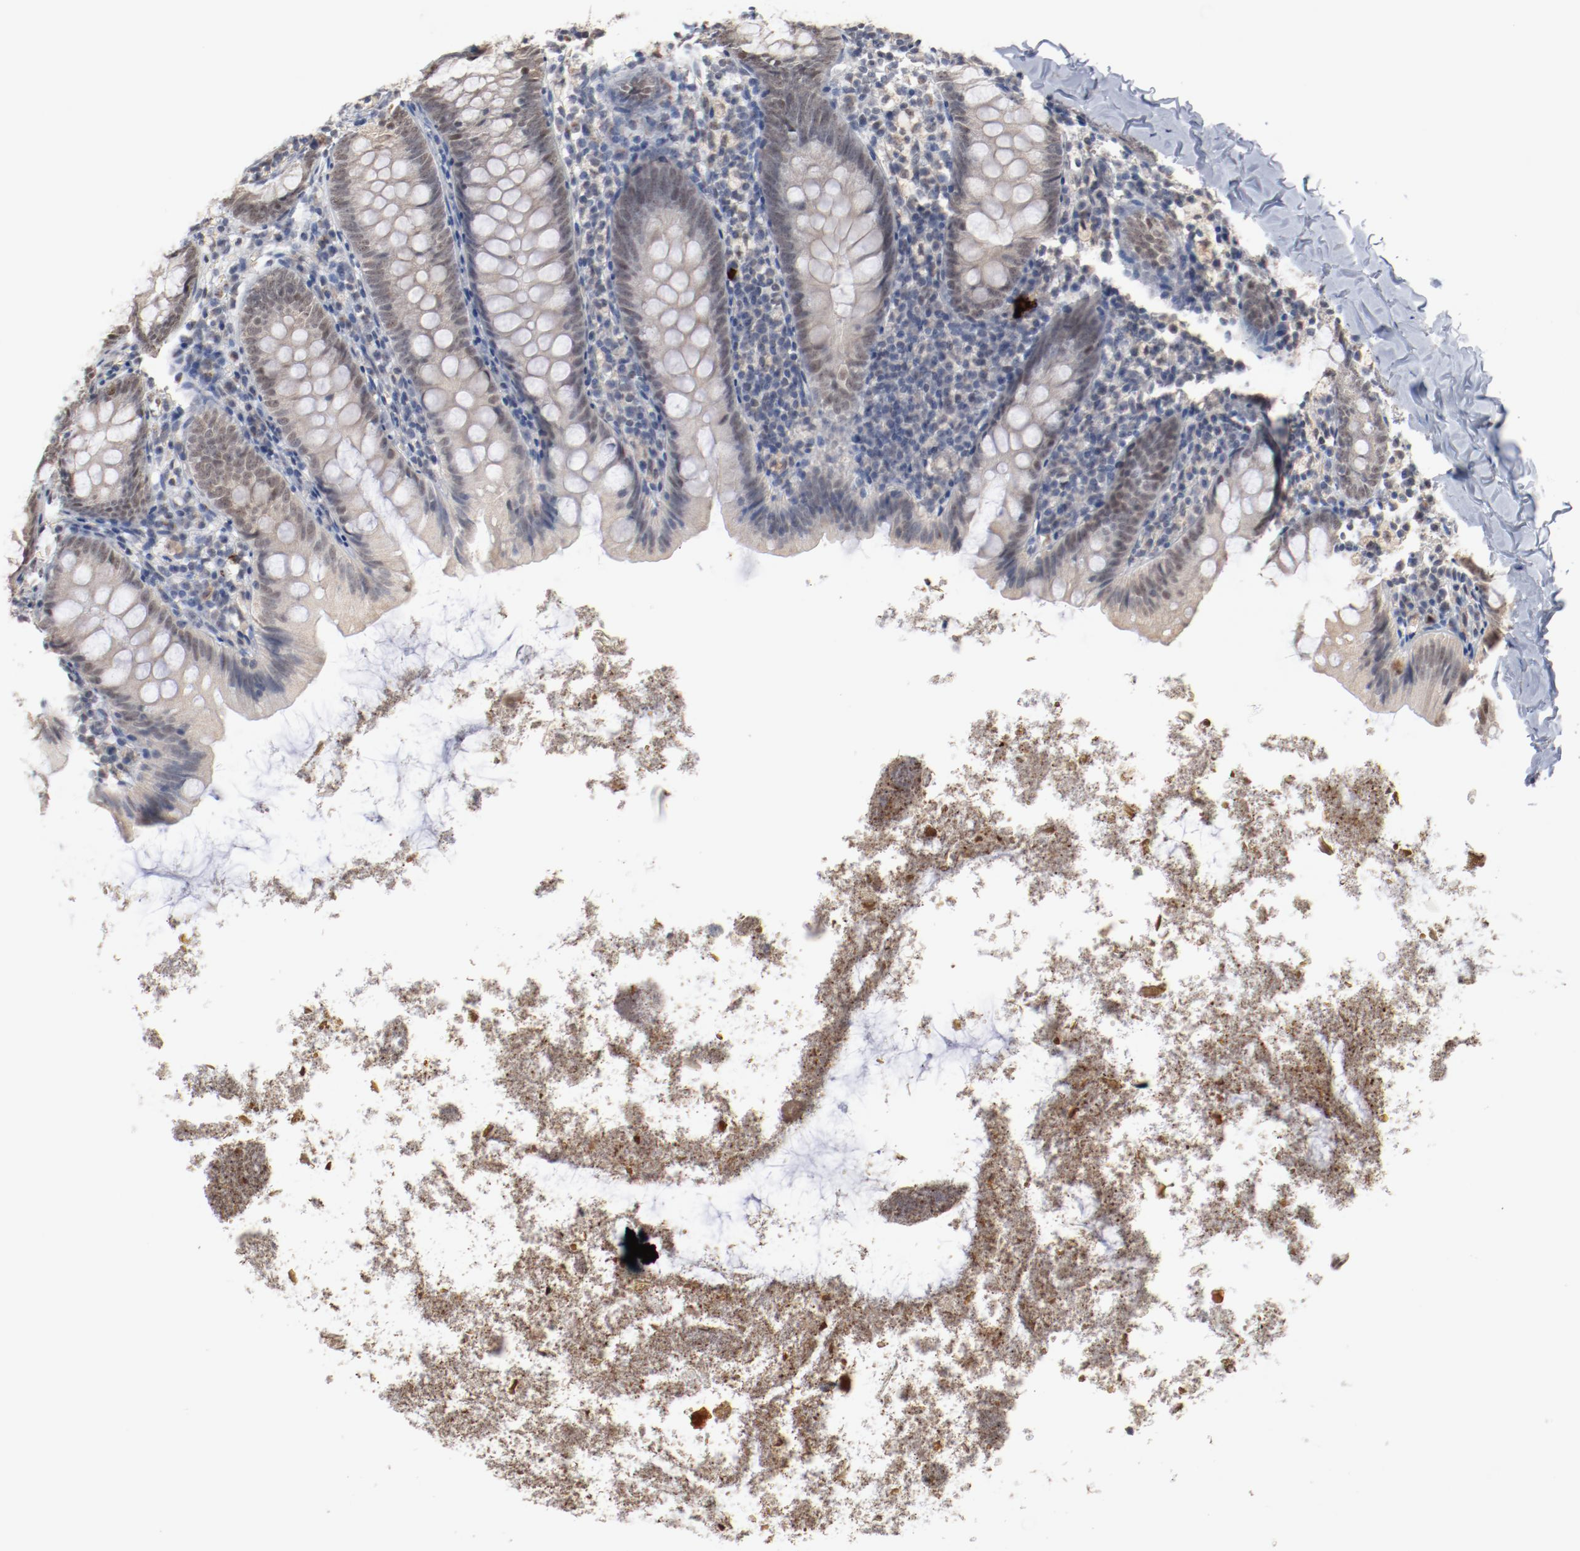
{"staining": {"intensity": "weak", "quantity": "25%-75%", "location": "nuclear"}, "tissue": "appendix", "cell_type": "Glandular cells", "image_type": "normal", "snomed": [{"axis": "morphology", "description": "Normal tissue, NOS"}, {"axis": "topography", "description": "Appendix"}], "caption": "A brown stain shows weak nuclear positivity of a protein in glandular cells of unremarkable appendix. The protein of interest is stained brown, and the nuclei are stained in blue (DAB (3,3'-diaminobenzidine) IHC with brightfield microscopy, high magnification).", "gene": "ERICH1", "patient": {"sex": "female", "age": 9}}